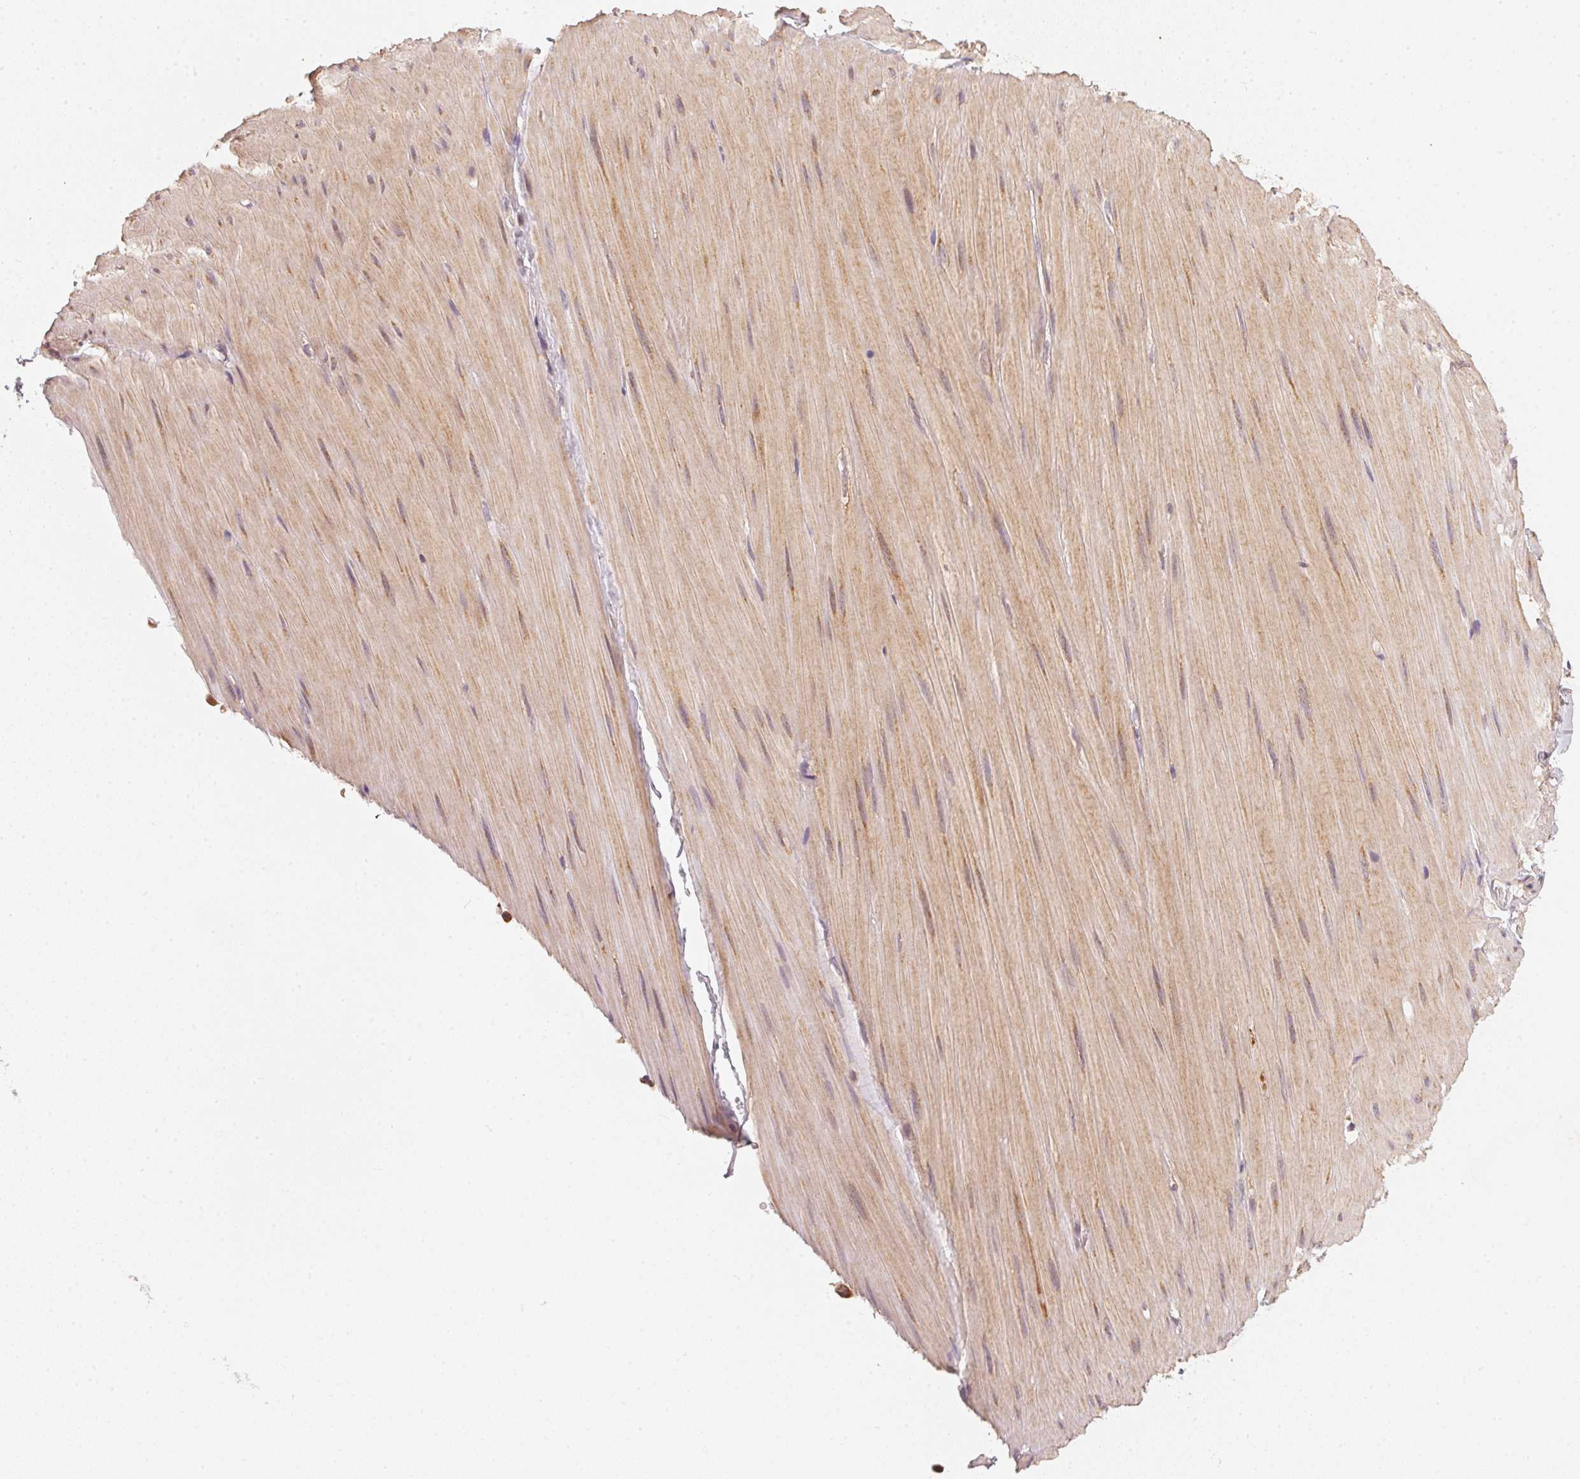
{"staining": {"intensity": "weak", "quantity": "25%-75%", "location": "cytoplasmic/membranous"}, "tissue": "adipose tissue", "cell_type": "Adipocytes", "image_type": "normal", "snomed": [{"axis": "morphology", "description": "Normal tissue, NOS"}, {"axis": "topography", "description": "Smooth muscle"}, {"axis": "topography", "description": "Peripheral nerve tissue"}], "caption": "IHC (DAB (3,3'-diaminobenzidine)) staining of unremarkable human adipose tissue exhibits weak cytoplasmic/membranous protein staining in approximately 25%-75% of adipocytes.", "gene": "MATCAP1", "patient": {"sex": "male", "age": 58}}